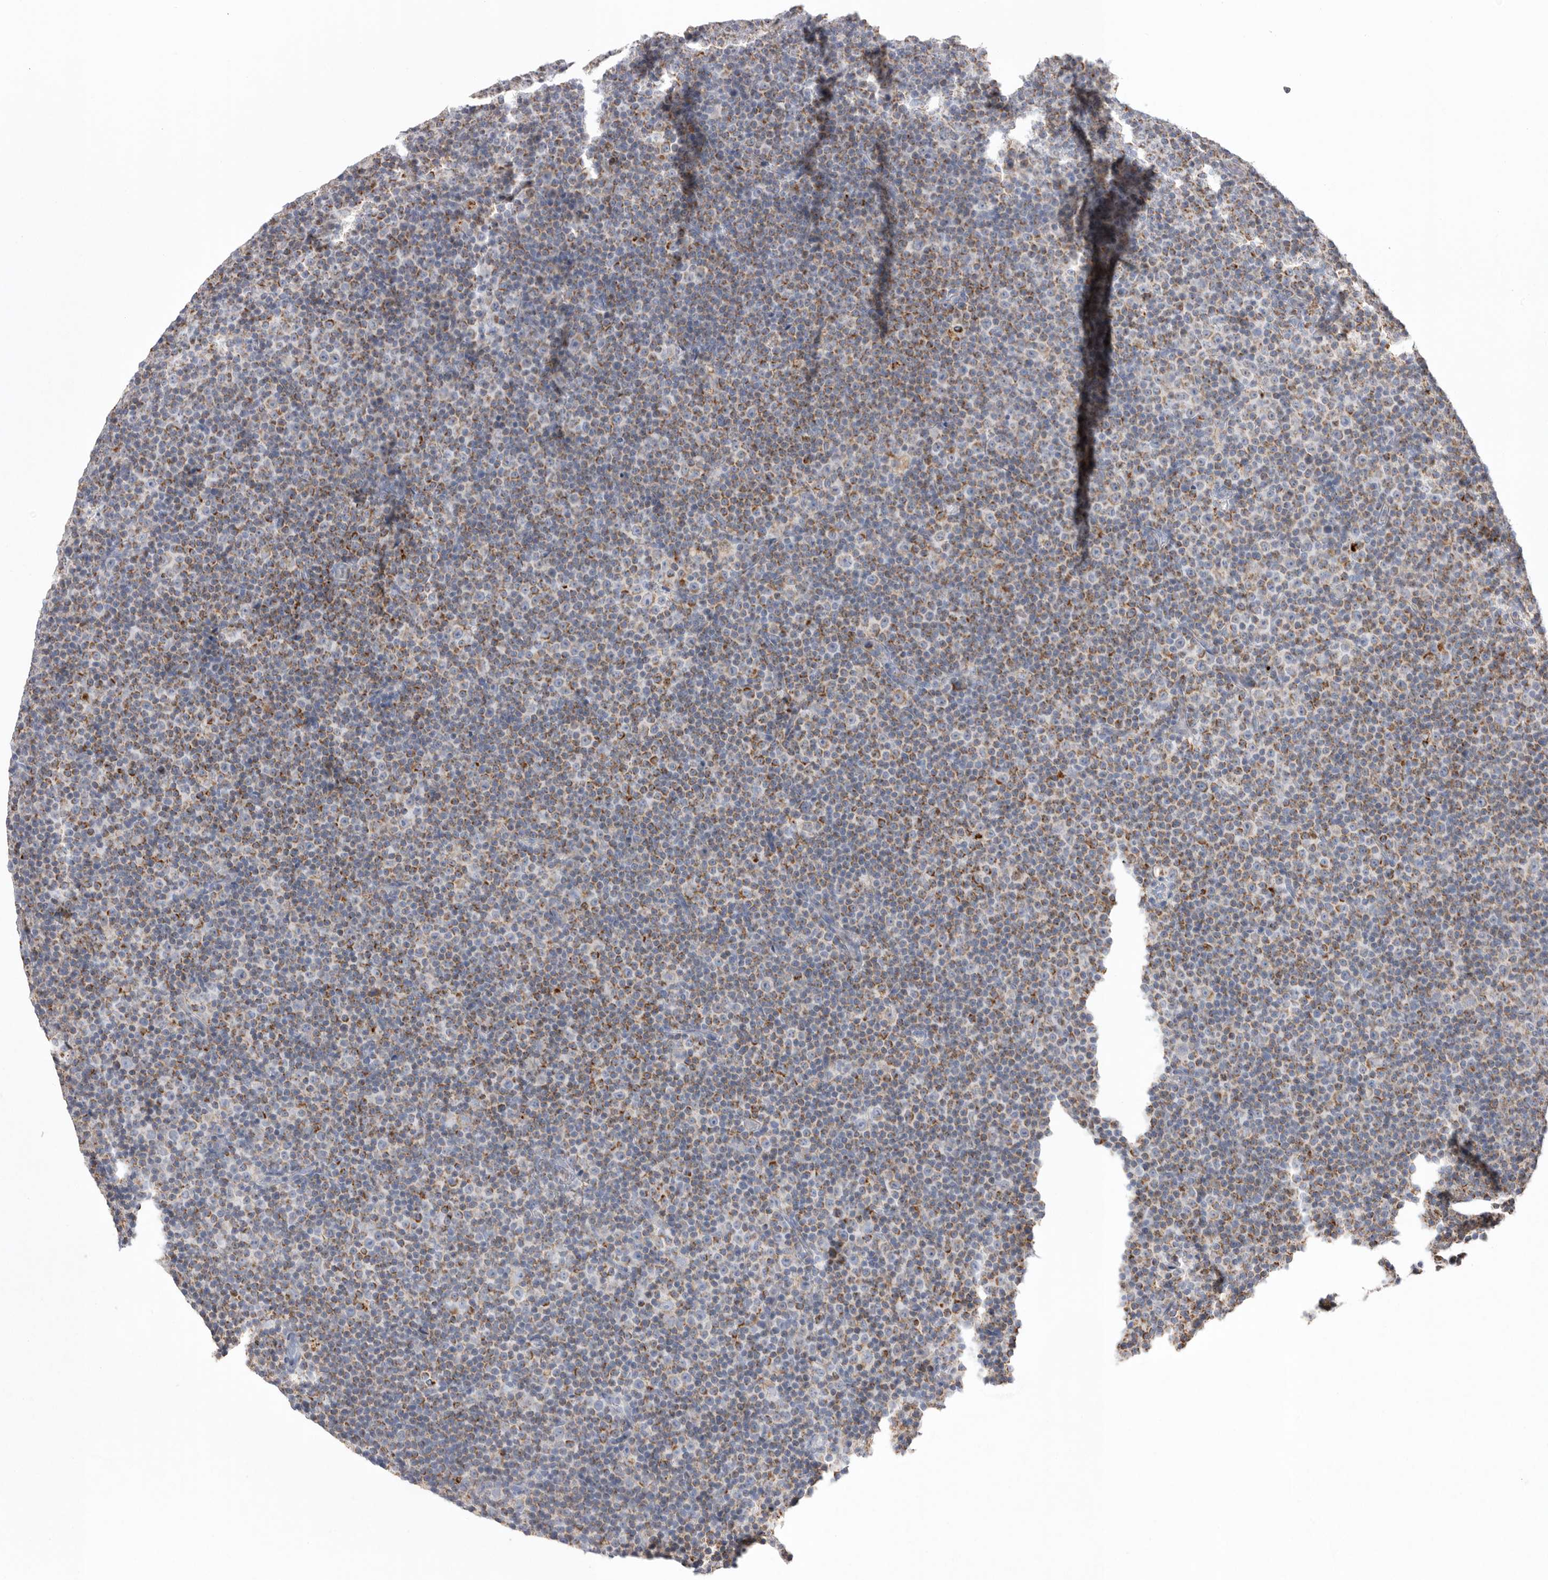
{"staining": {"intensity": "moderate", "quantity": "25%-75%", "location": "cytoplasmic/membranous"}, "tissue": "lymphoma", "cell_type": "Tumor cells", "image_type": "cancer", "snomed": [{"axis": "morphology", "description": "Malignant lymphoma, non-Hodgkin's type, Low grade"}, {"axis": "topography", "description": "Lymph node"}], "caption": "Protein staining demonstrates moderate cytoplasmic/membranous positivity in about 25%-75% of tumor cells in low-grade malignant lymphoma, non-Hodgkin's type. The staining was performed using DAB (3,3'-diaminobenzidine) to visualize the protein expression in brown, while the nuclei were stained in blue with hematoxylin (Magnification: 20x).", "gene": "VDAC3", "patient": {"sex": "female", "age": 67}}